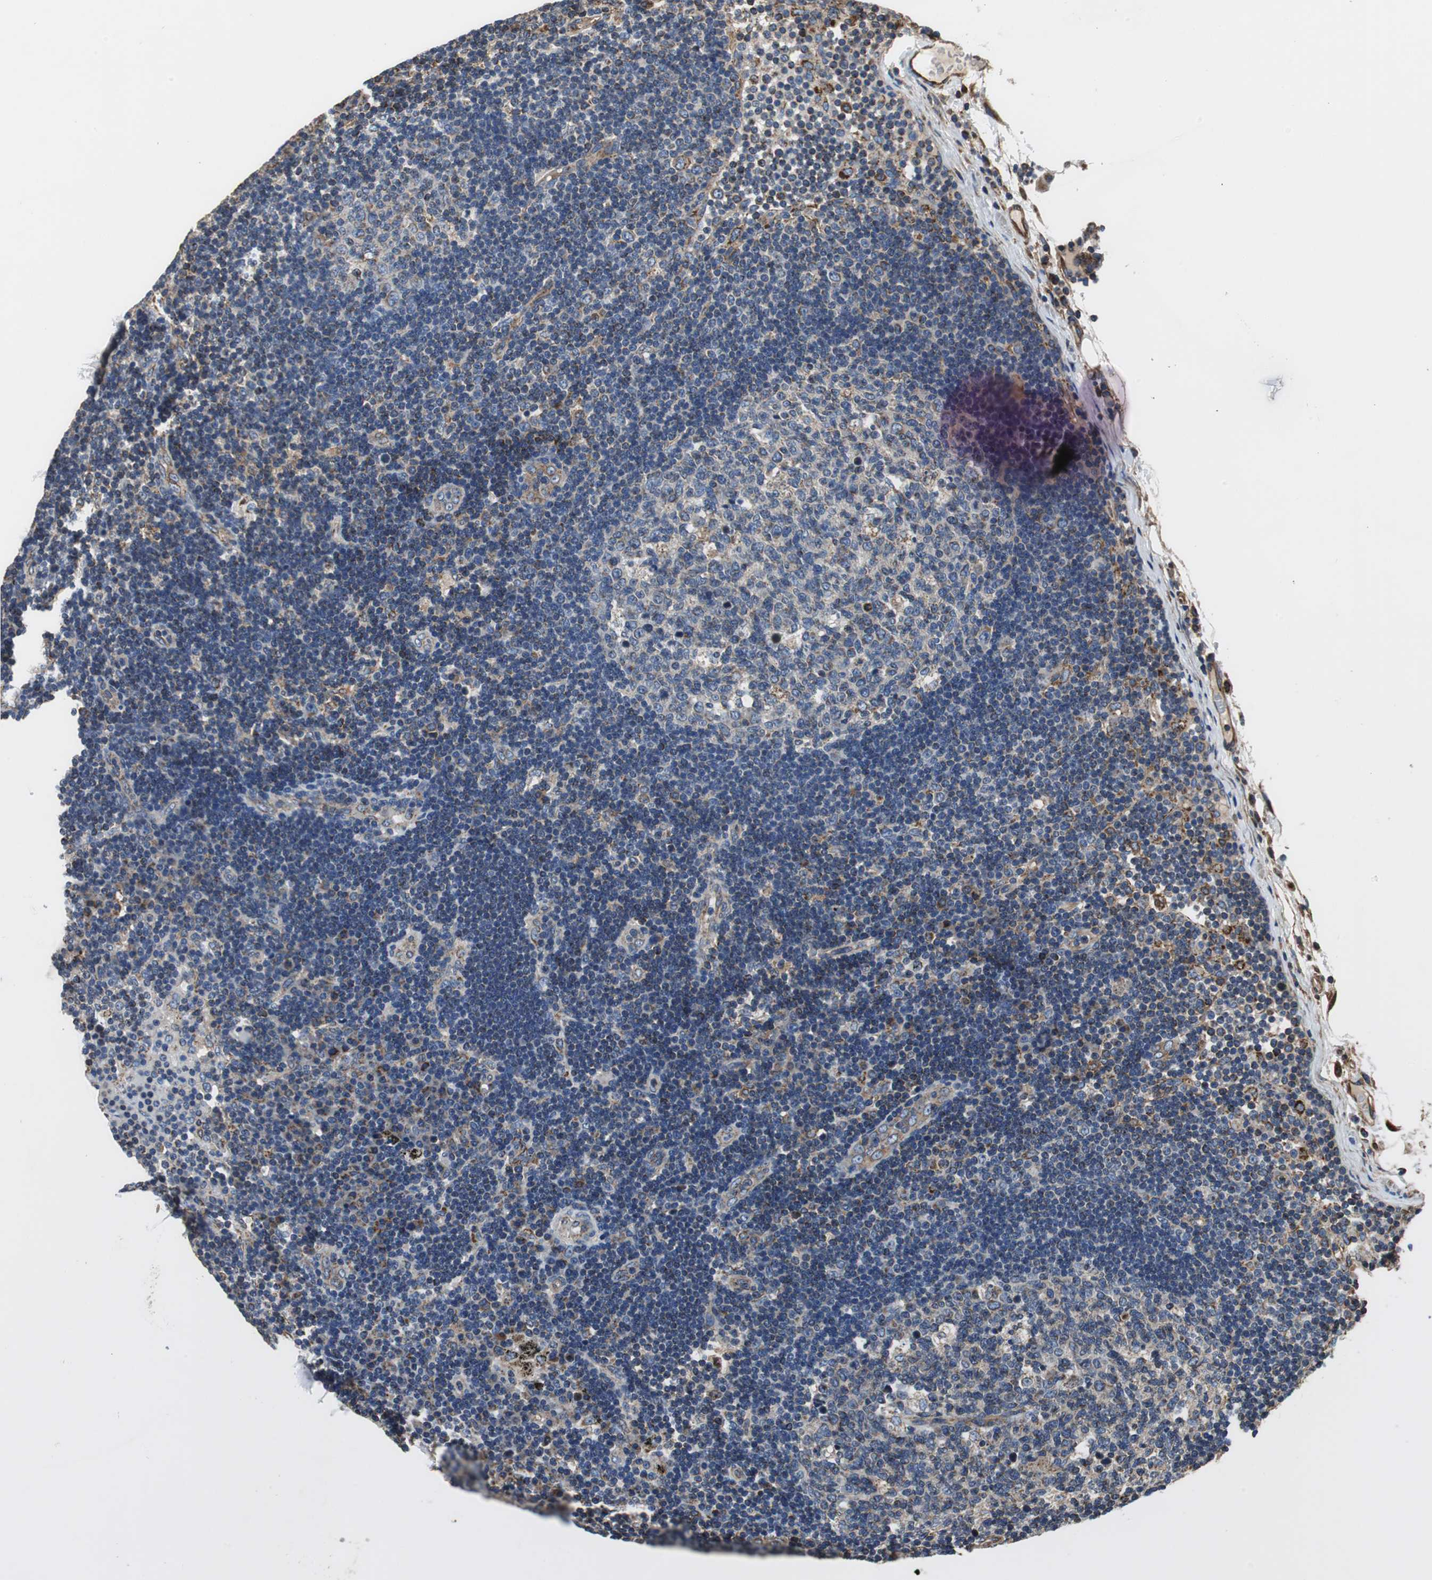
{"staining": {"intensity": "moderate", "quantity": "<25%", "location": "cytoplasmic/membranous"}, "tissue": "lymph node", "cell_type": "Germinal center cells", "image_type": "normal", "snomed": [{"axis": "morphology", "description": "Normal tissue, NOS"}, {"axis": "morphology", "description": "Squamous cell carcinoma, metastatic, NOS"}, {"axis": "topography", "description": "Lymph node"}], "caption": "An IHC photomicrograph of benign tissue is shown. Protein staining in brown shows moderate cytoplasmic/membranous positivity in lymph node within germinal center cells.", "gene": "GSTK1", "patient": {"sex": "female", "age": 53}}